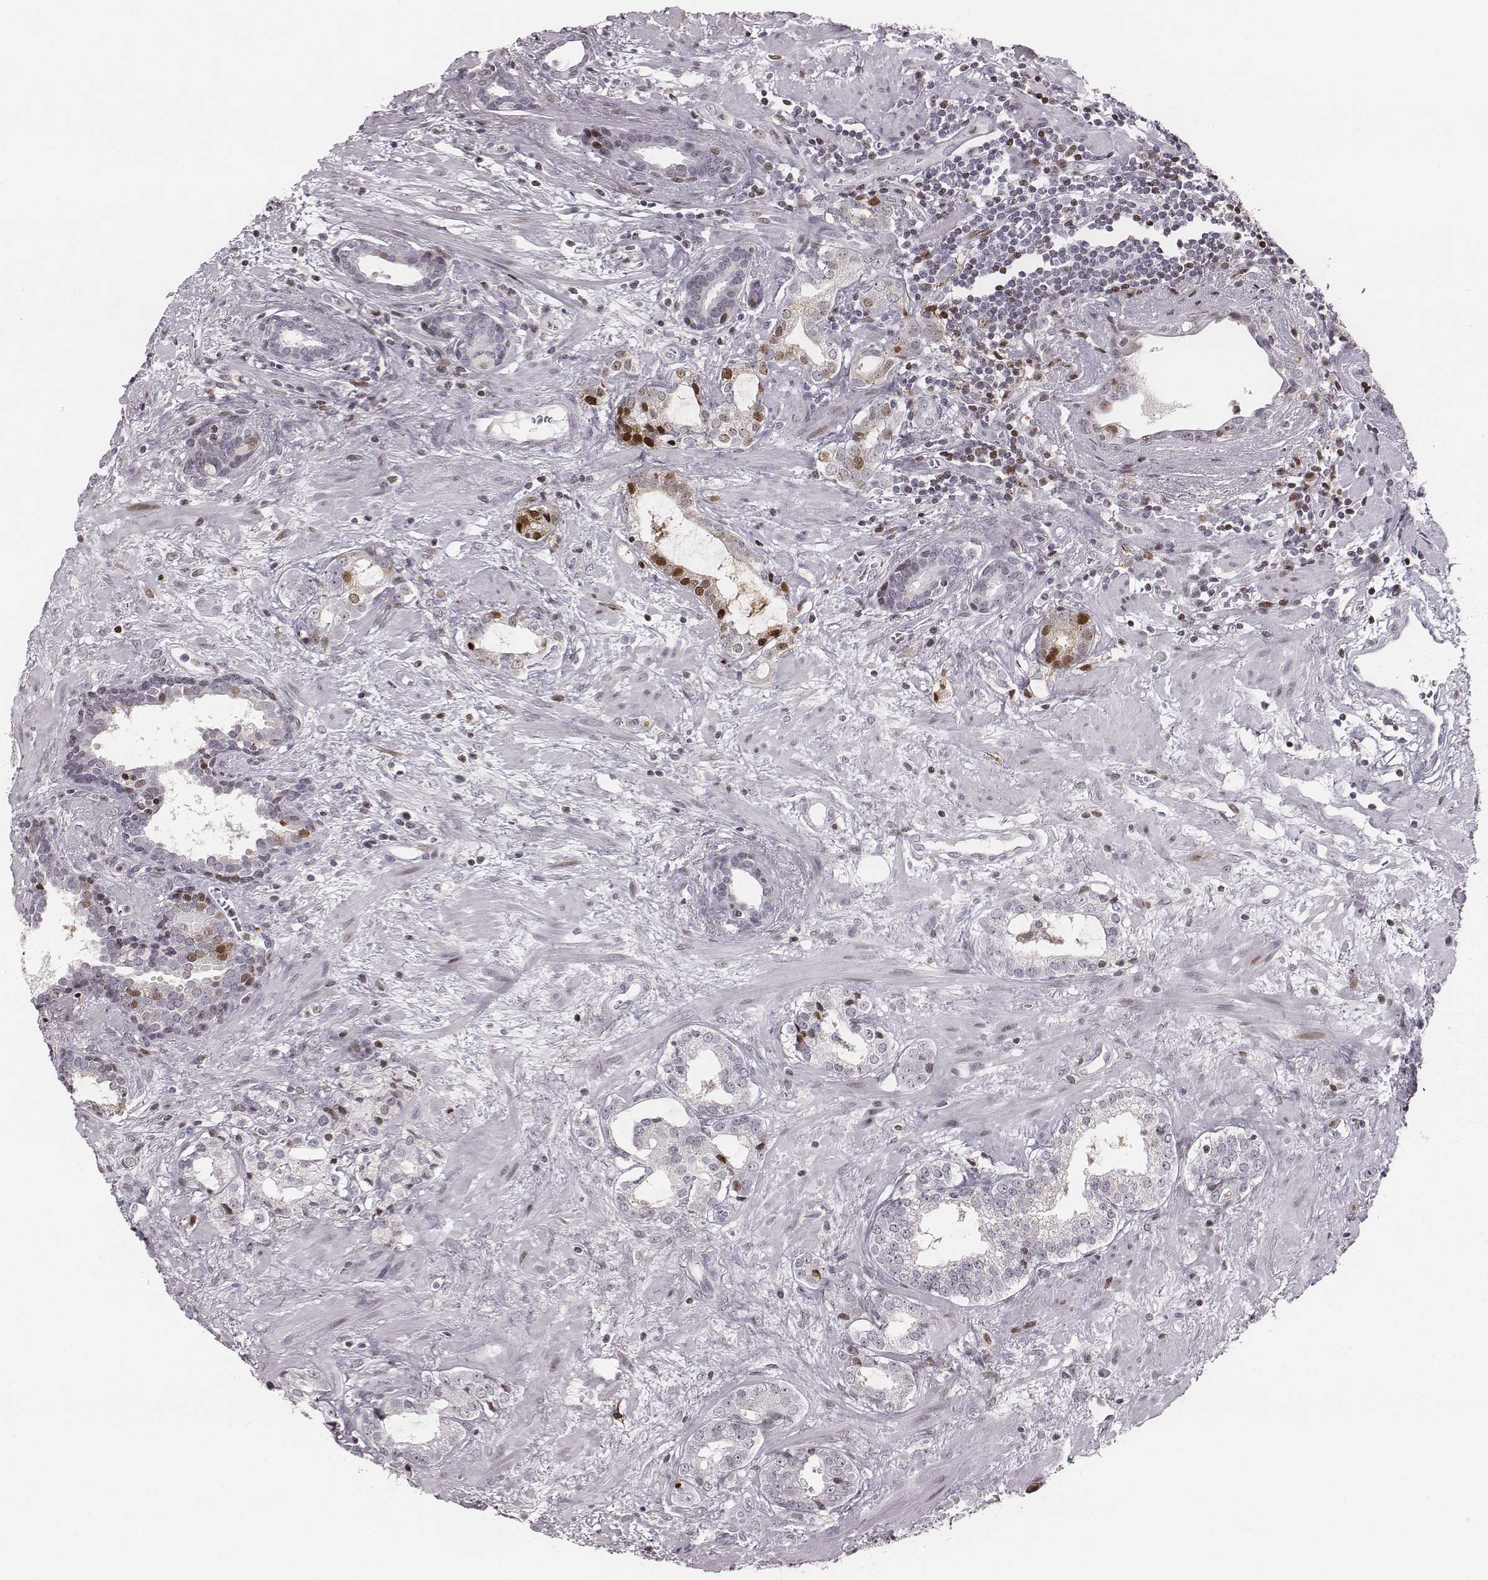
{"staining": {"intensity": "moderate", "quantity": "<25%", "location": "nuclear"}, "tissue": "prostate cancer", "cell_type": "Tumor cells", "image_type": "cancer", "snomed": [{"axis": "morphology", "description": "Adenocarcinoma, NOS"}, {"axis": "topography", "description": "Prostate"}], "caption": "Immunohistochemistry (DAB) staining of prostate adenocarcinoma displays moderate nuclear protein expression in approximately <25% of tumor cells.", "gene": "NDC1", "patient": {"sex": "male", "age": 66}}